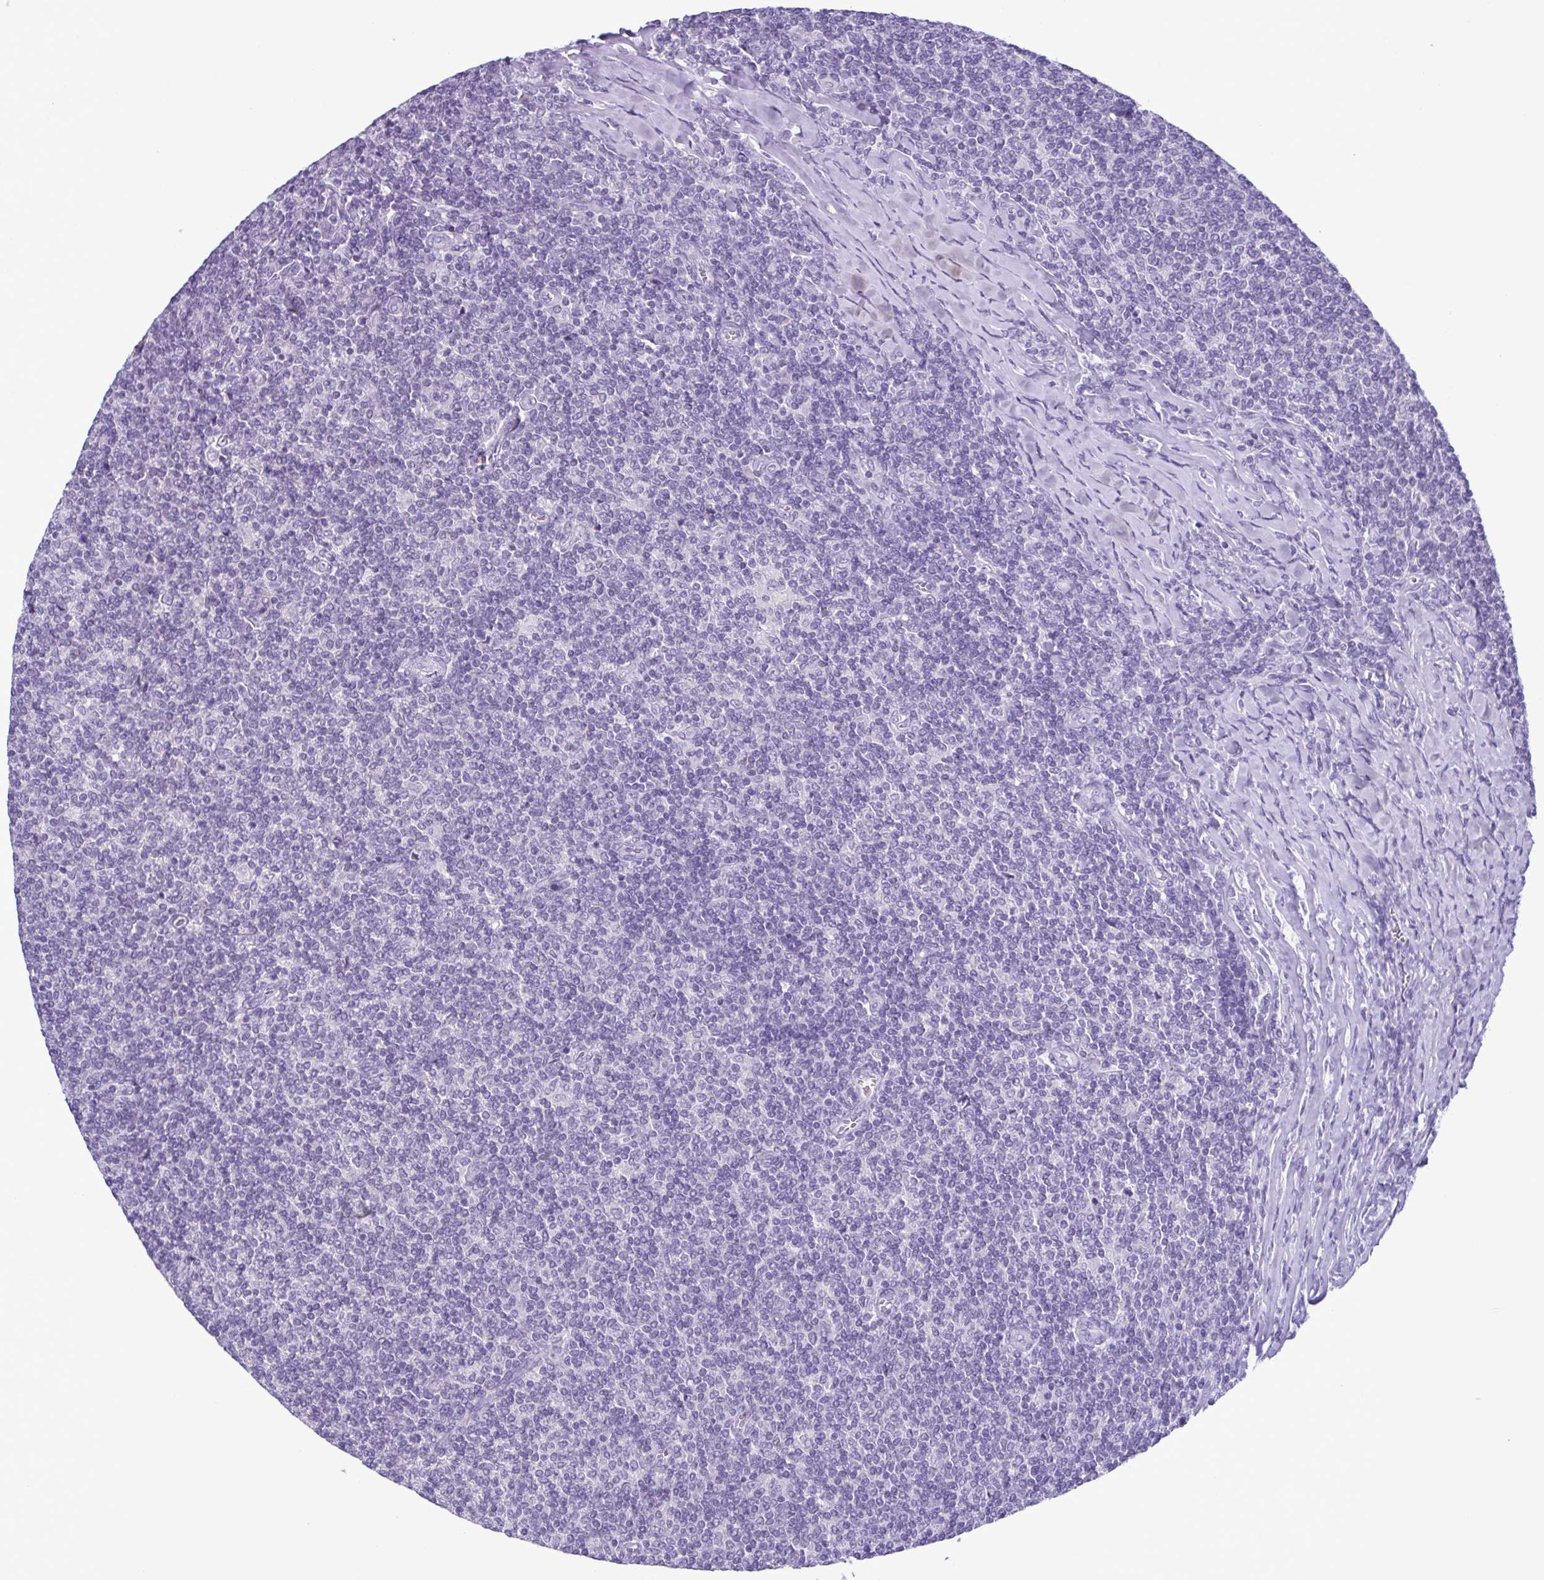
{"staining": {"intensity": "negative", "quantity": "none", "location": "none"}, "tissue": "lymphoma", "cell_type": "Tumor cells", "image_type": "cancer", "snomed": [{"axis": "morphology", "description": "Malignant lymphoma, non-Hodgkin's type, Low grade"}, {"axis": "topography", "description": "Lymph node"}], "caption": "DAB immunohistochemical staining of human lymphoma displays no significant expression in tumor cells.", "gene": "INAFM1", "patient": {"sex": "male", "age": 52}}